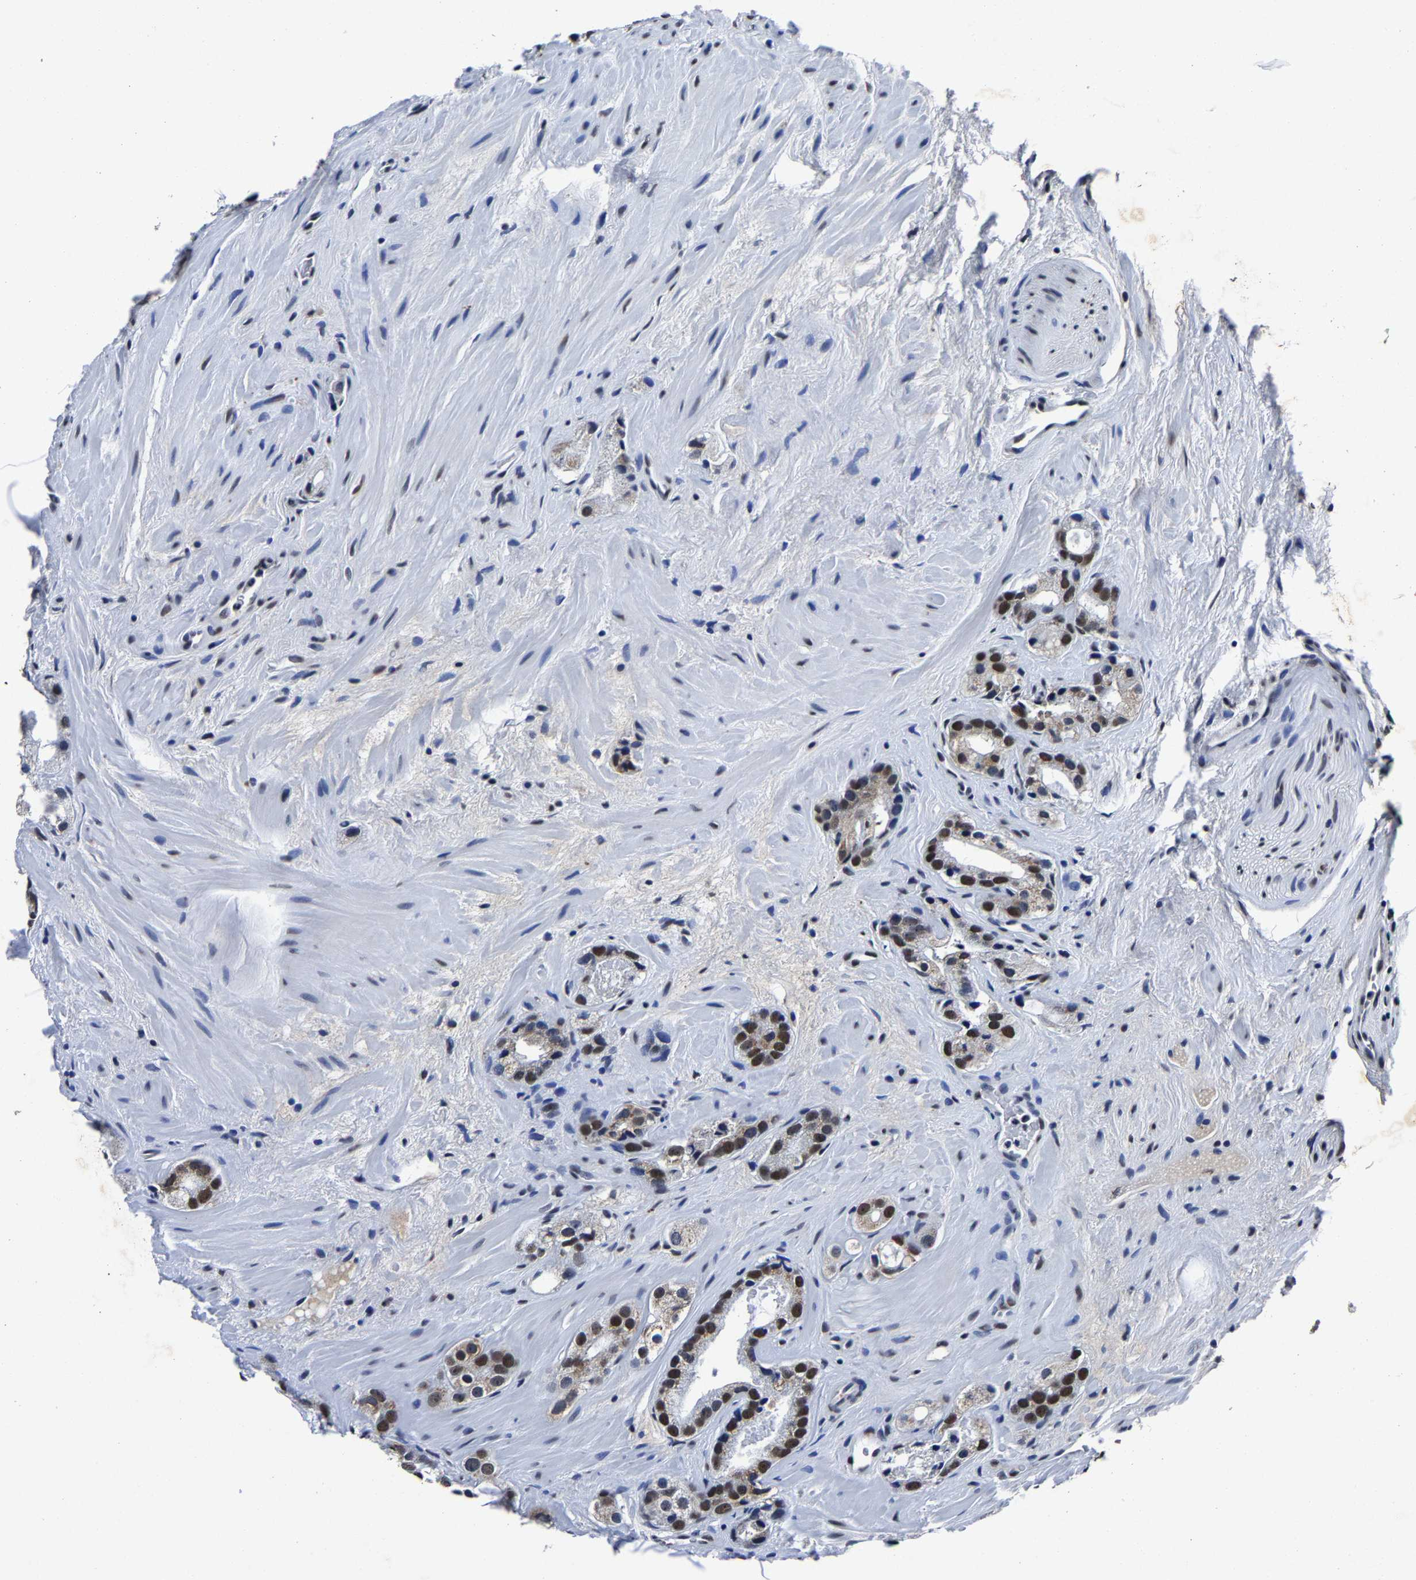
{"staining": {"intensity": "strong", "quantity": ">75%", "location": "nuclear"}, "tissue": "prostate cancer", "cell_type": "Tumor cells", "image_type": "cancer", "snomed": [{"axis": "morphology", "description": "Adenocarcinoma, High grade"}, {"axis": "topography", "description": "Prostate"}], "caption": "High-power microscopy captured an immunohistochemistry (IHC) micrograph of prostate cancer (high-grade adenocarcinoma), revealing strong nuclear positivity in about >75% of tumor cells. The staining is performed using DAB (3,3'-diaminobenzidine) brown chromogen to label protein expression. The nuclei are counter-stained blue using hematoxylin.", "gene": "RBM45", "patient": {"sex": "male", "age": 63}}